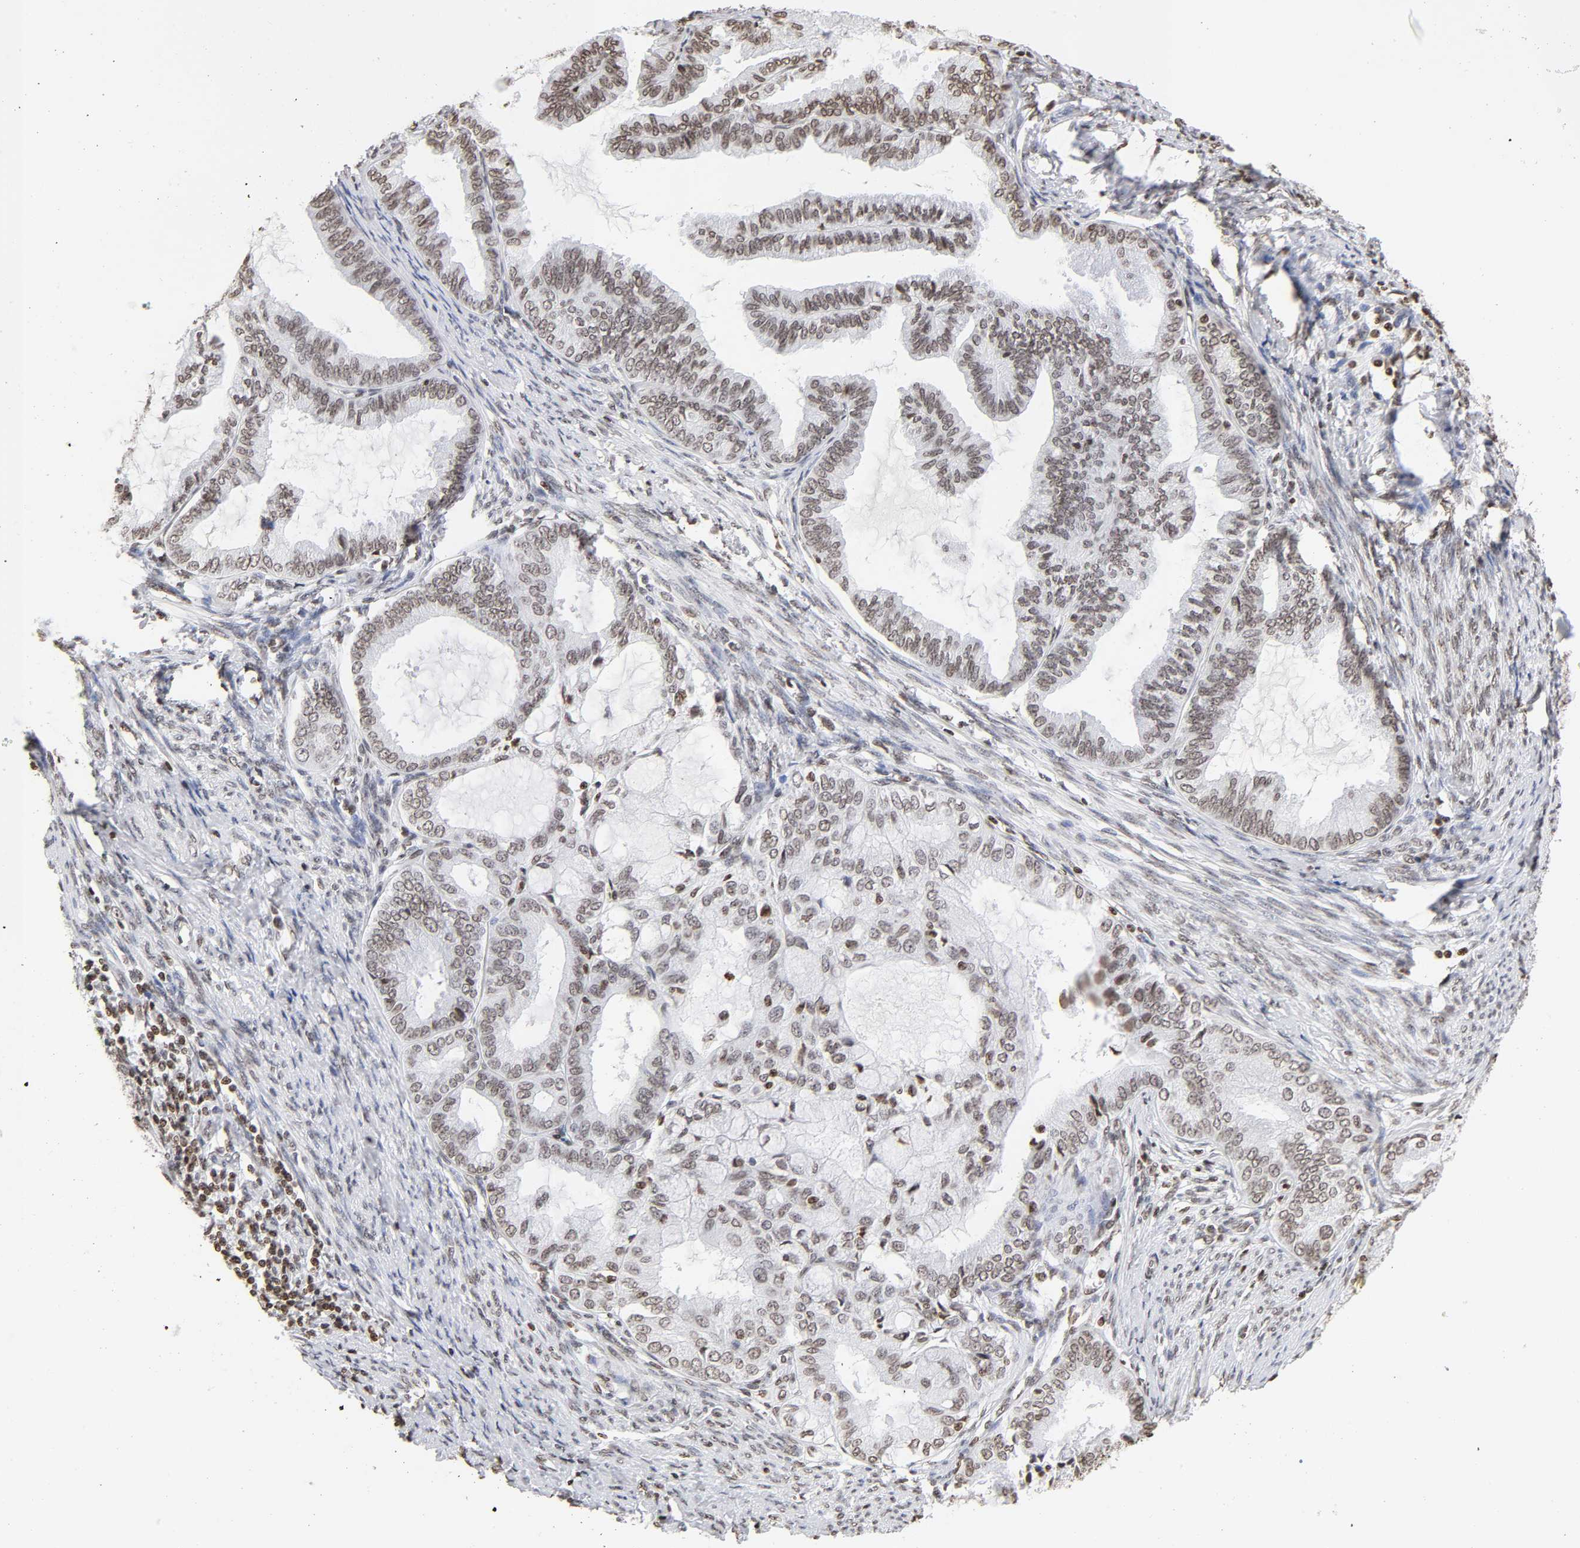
{"staining": {"intensity": "weak", "quantity": ">75%", "location": "nuclear"}, "tissue": "endometrial cancer", "cell_type": "Tumor cells", "image_type": "cancer", "snomed": [{"axis": "morphology", "description": "Adenocarcinoma, NOS"}, {"axis": "topography", "description": "Endometrium"}], "caption": "The photomicrograph demonstrates a brown stain indicating the presence of a protein in the nuclear of tumor cells in endometrial adenocarcinoma. (DAB (3,3'-diaminobenzidine) IHC, brown staining for protein, blue staining for nuclei).", "gene": "H2AC12", "patient": {"sex": "female", "age": 86}}